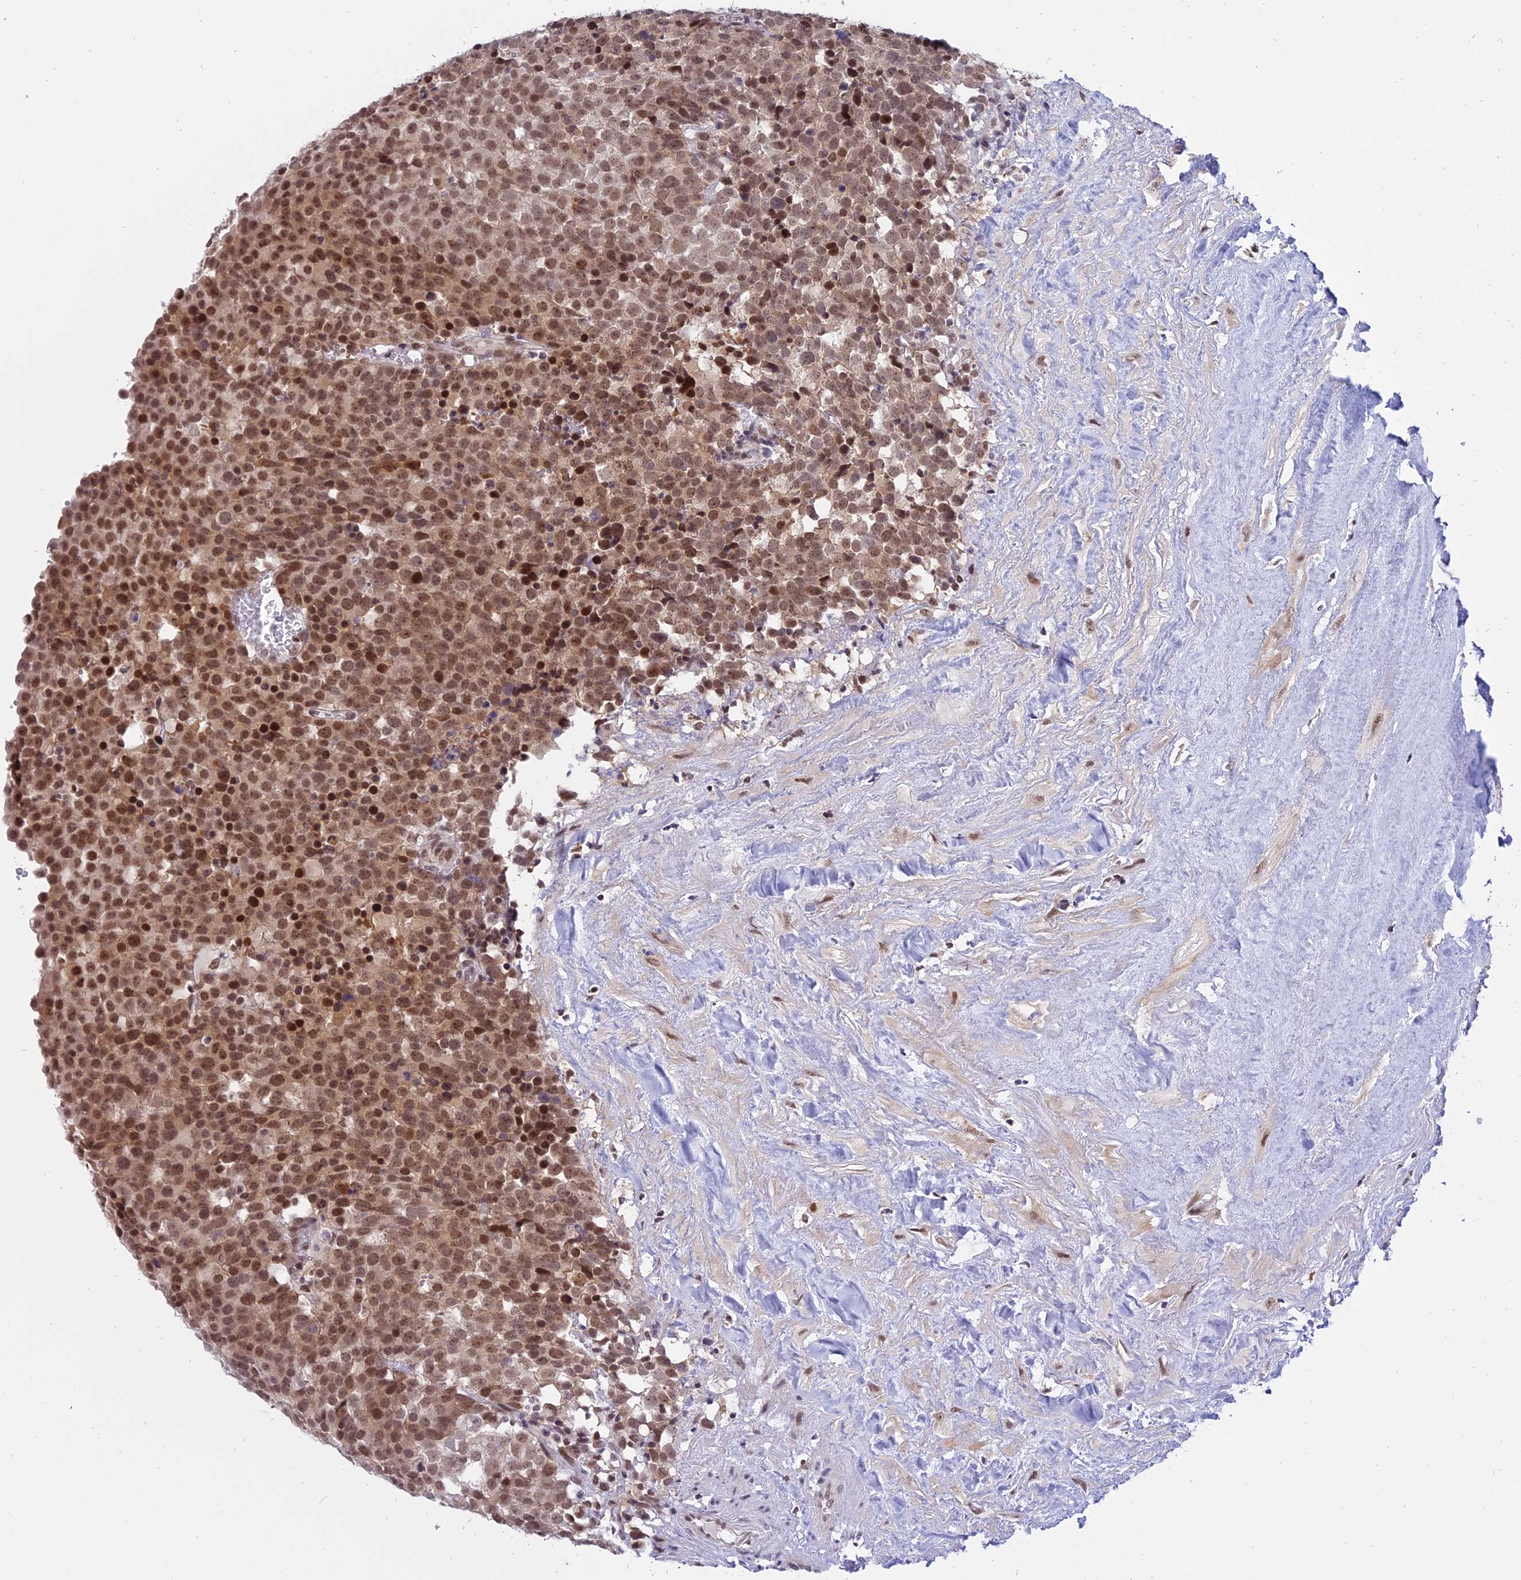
{"staining": {"intensity": "moderate", "quantity": ">75%", "location": "nuclear"}, "tissue": "testis cancer", "cell_type": "Tumor cells", "image_type": "cancer", "snomed": [{"axis": "morphology", "description": "Seminoma, NOS"}, {"axis": "topography", "description": "Testis"}], "caption": "A brown stain highlights moderate nuclear staining of a protein in seminoma (testis) tumor cells. The protein is stained brown, and the nuclei are stained in blue (DAB IHC with brightfield microscopy, high magnification).", "gene": "TADA3", "patient": {"sex": "male", "age": 71}}